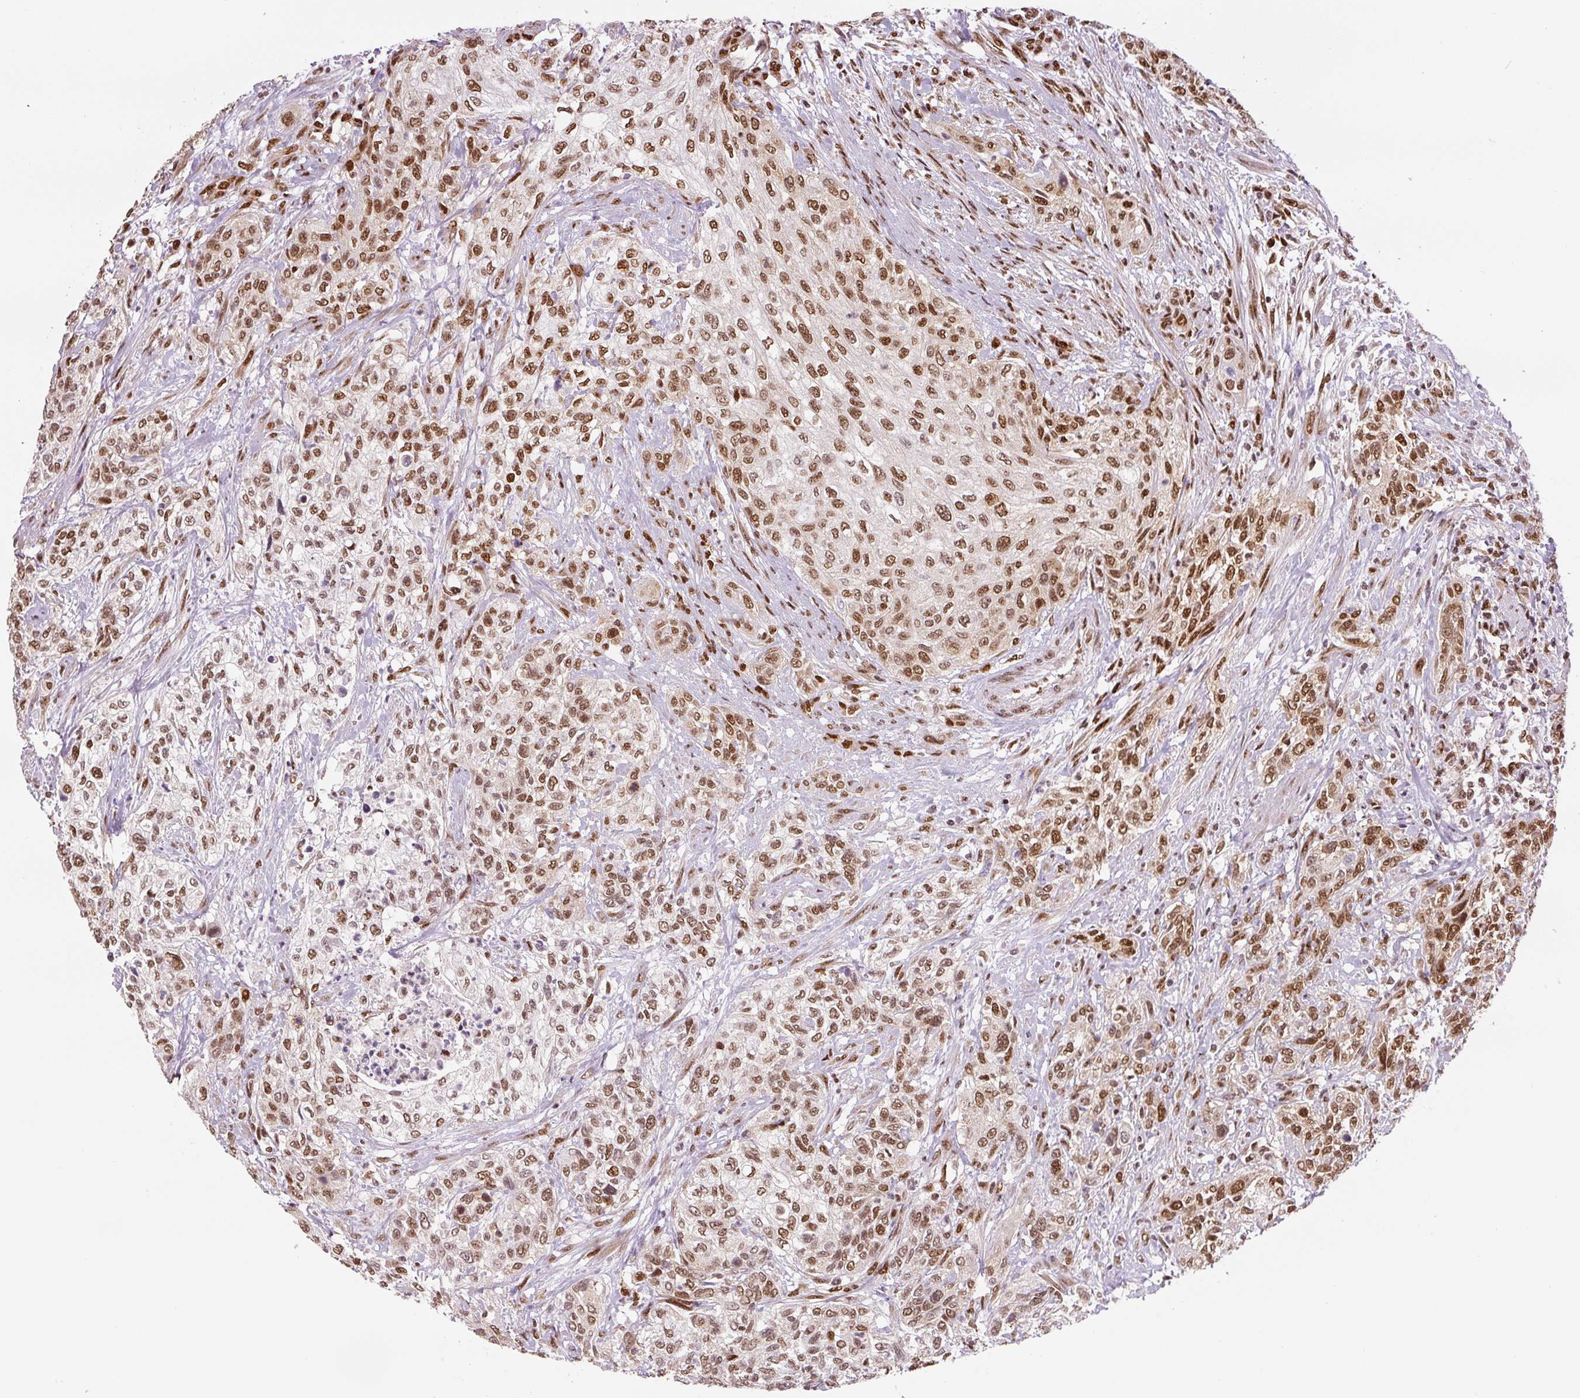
{"staining": {"intensity": "moderate", "quantity": ">75%", "location": "nuclear"}, "tissue": "urothelial cancer", "cell_type": "Tumor cells", "image_type": "cancer", "snomed": [{"axis": "morphology", "description": "Normal tissue, NOS"}, {"axis": "morphology", "description": "Urothelial carcinoma, NOS"}, {"axis": "topography", "description": "Urinary bladder"}, {"axis": "topography", "description": "Peripheral nerve tissue"}], "caption": "Protein staining of transitional cell carcinoma tissue displays moderate nuclear positivity in approximately >75% of tumor cells. (IHC, brightfield microscopy, high magnification).", "gene": "FUS", "patient": {"sex": "male", "age": 35}}